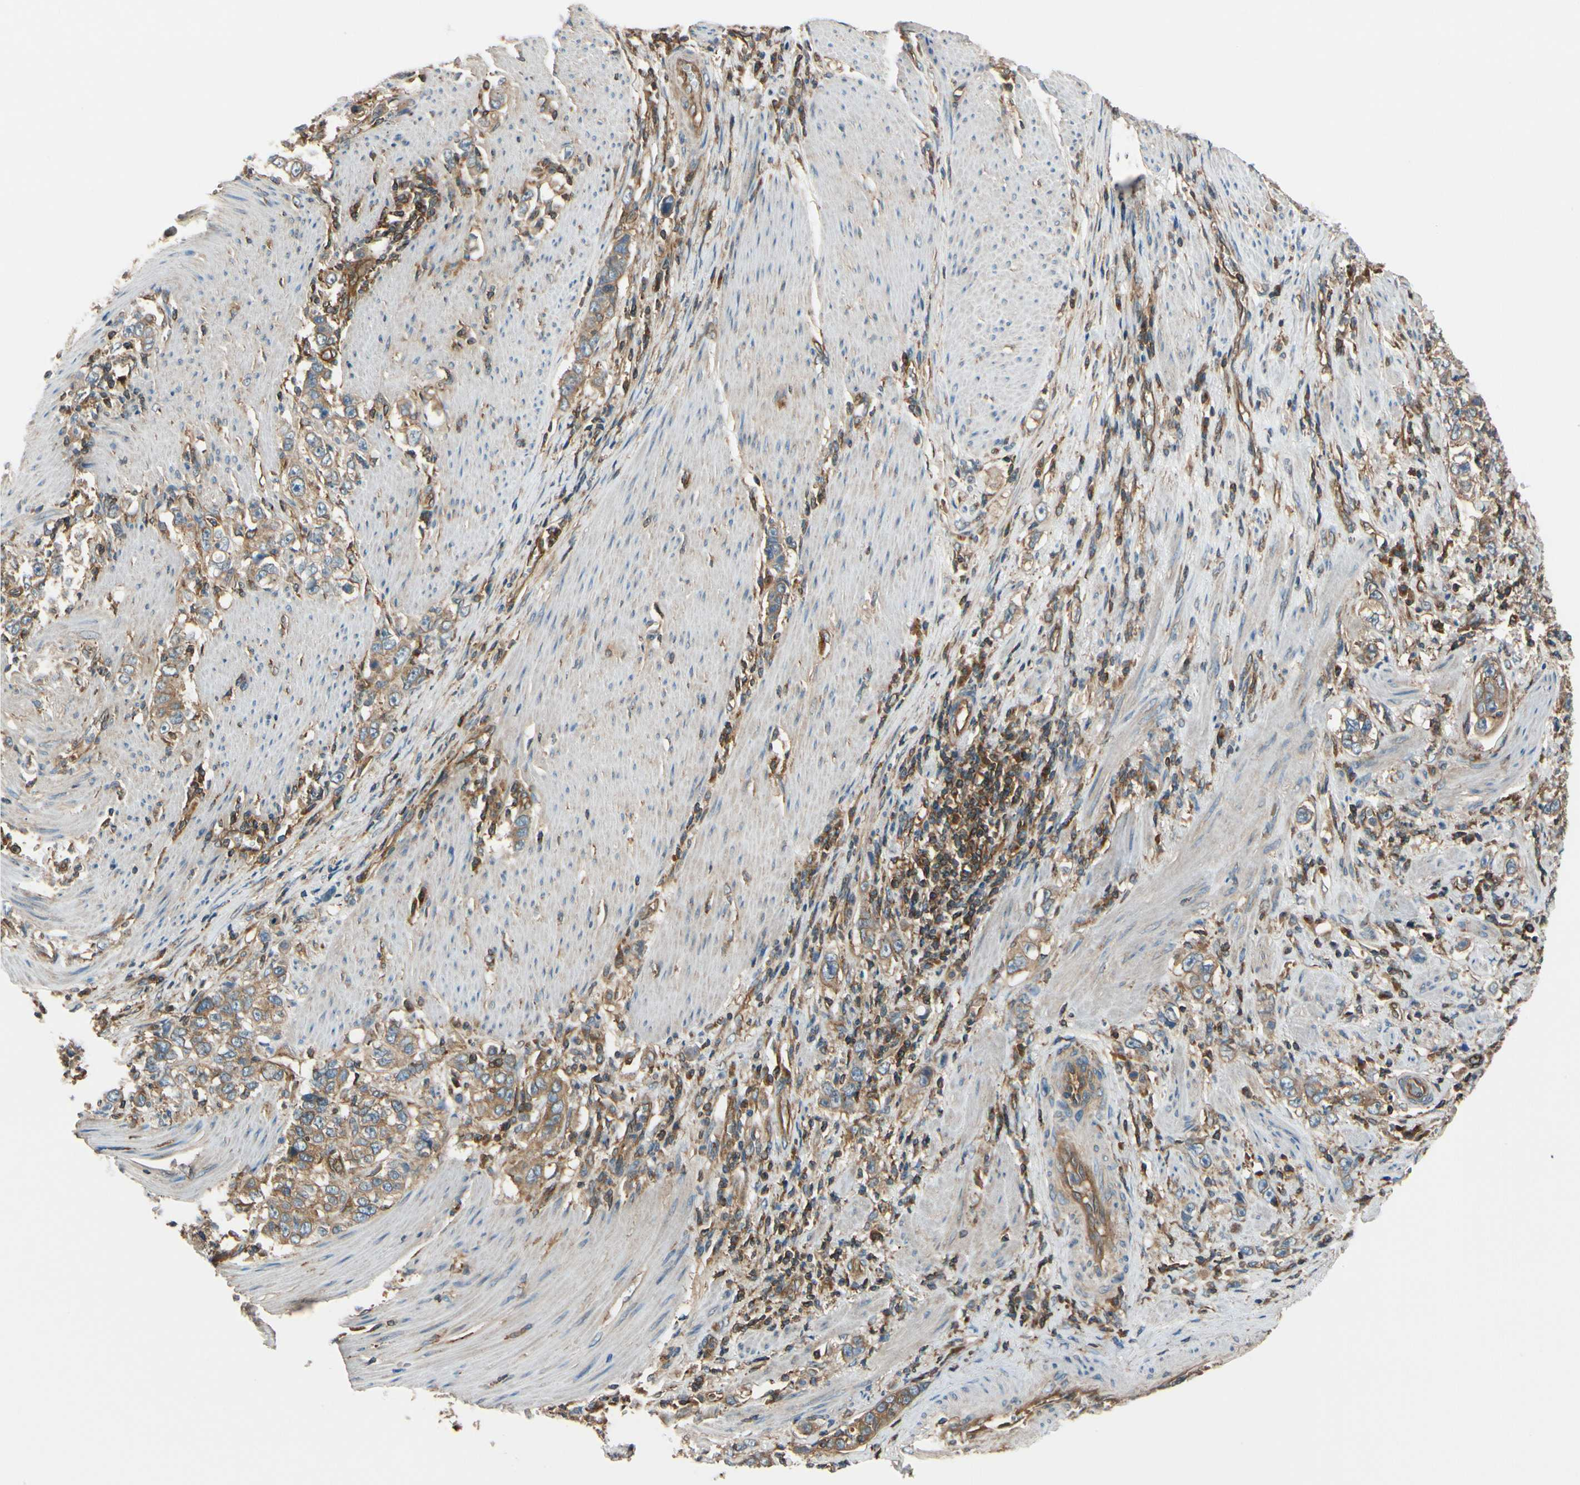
{"staining": {"intensity": "weak", "quantity": "25%-75%", "location": "cytoplasmic/membranous"}, "tissue": "stomach cancer", "cell_type": "Tumor cells", "image_type": "cancer", "snomed": [{"axis": "morphology", "description": "Adenocarcinoma, NOS"}, {"axis": "topography", "description": "Stomach, lower"}], "caption": "Immunohistochemical staining of human stomach cancer (adenocarcinoma) exhibits weak cytoplasmic/membranous protein positivity in about 25%-75% of tumor cells.", "gene": "EPS15", "patient": {"sex": "female", "age": 72}}